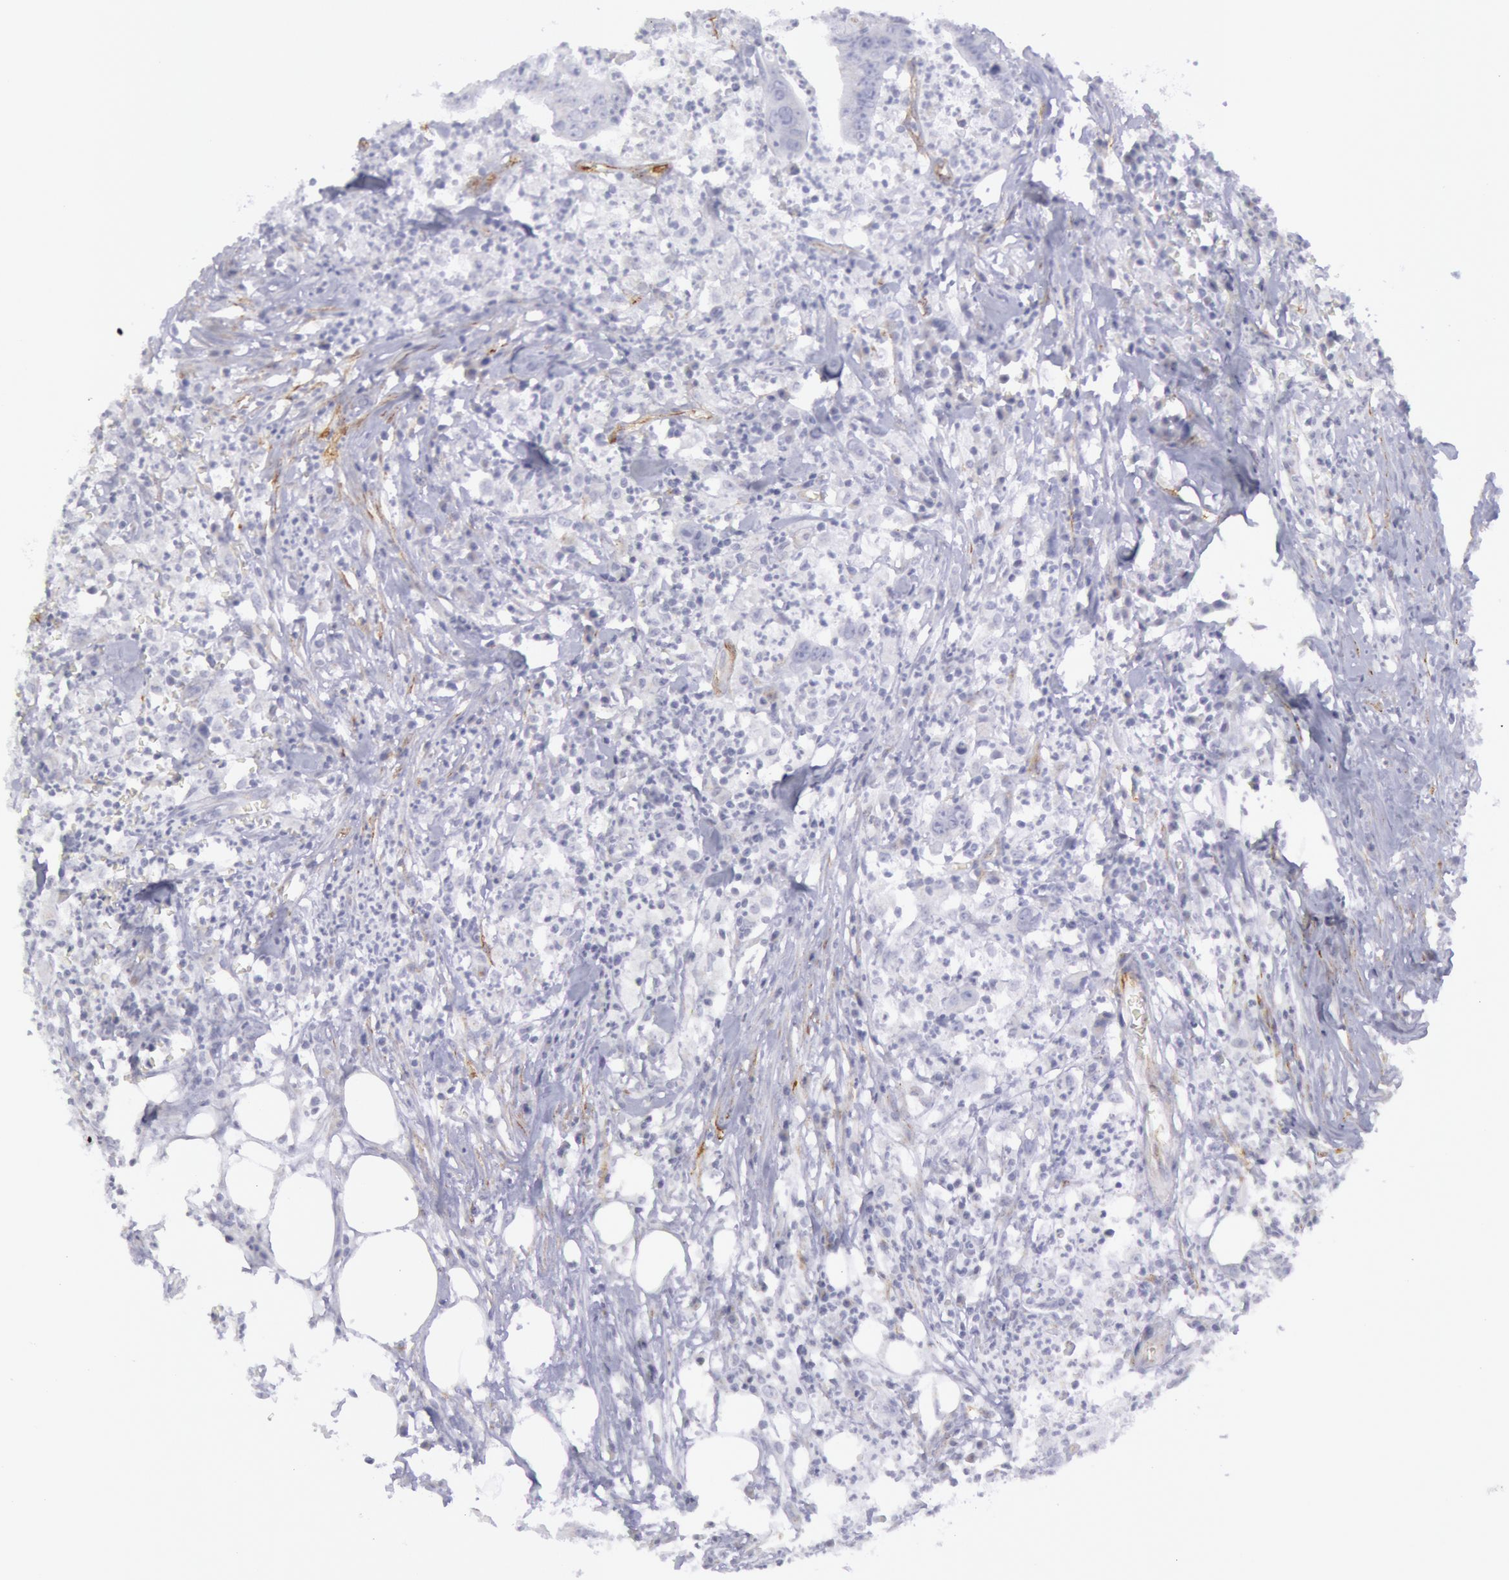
{"staining": {"intensity": "negative", "quantity": "none", "location": "none"}, "tissue": "colorectal cancer", "cell_type": "Tumor cells", "image_type": "cancer", "snomed": [{"axis": "morphology", "description": "Adenocarcinoma, NOS"}, {"axis": "topography", "description": "Colon"}], "caption": "Tumor cells are negative for protein expression in human adenocarcinoma (colorectal).", "gene": "CDH13", "patient": {"sex": "male", "age": 55}}